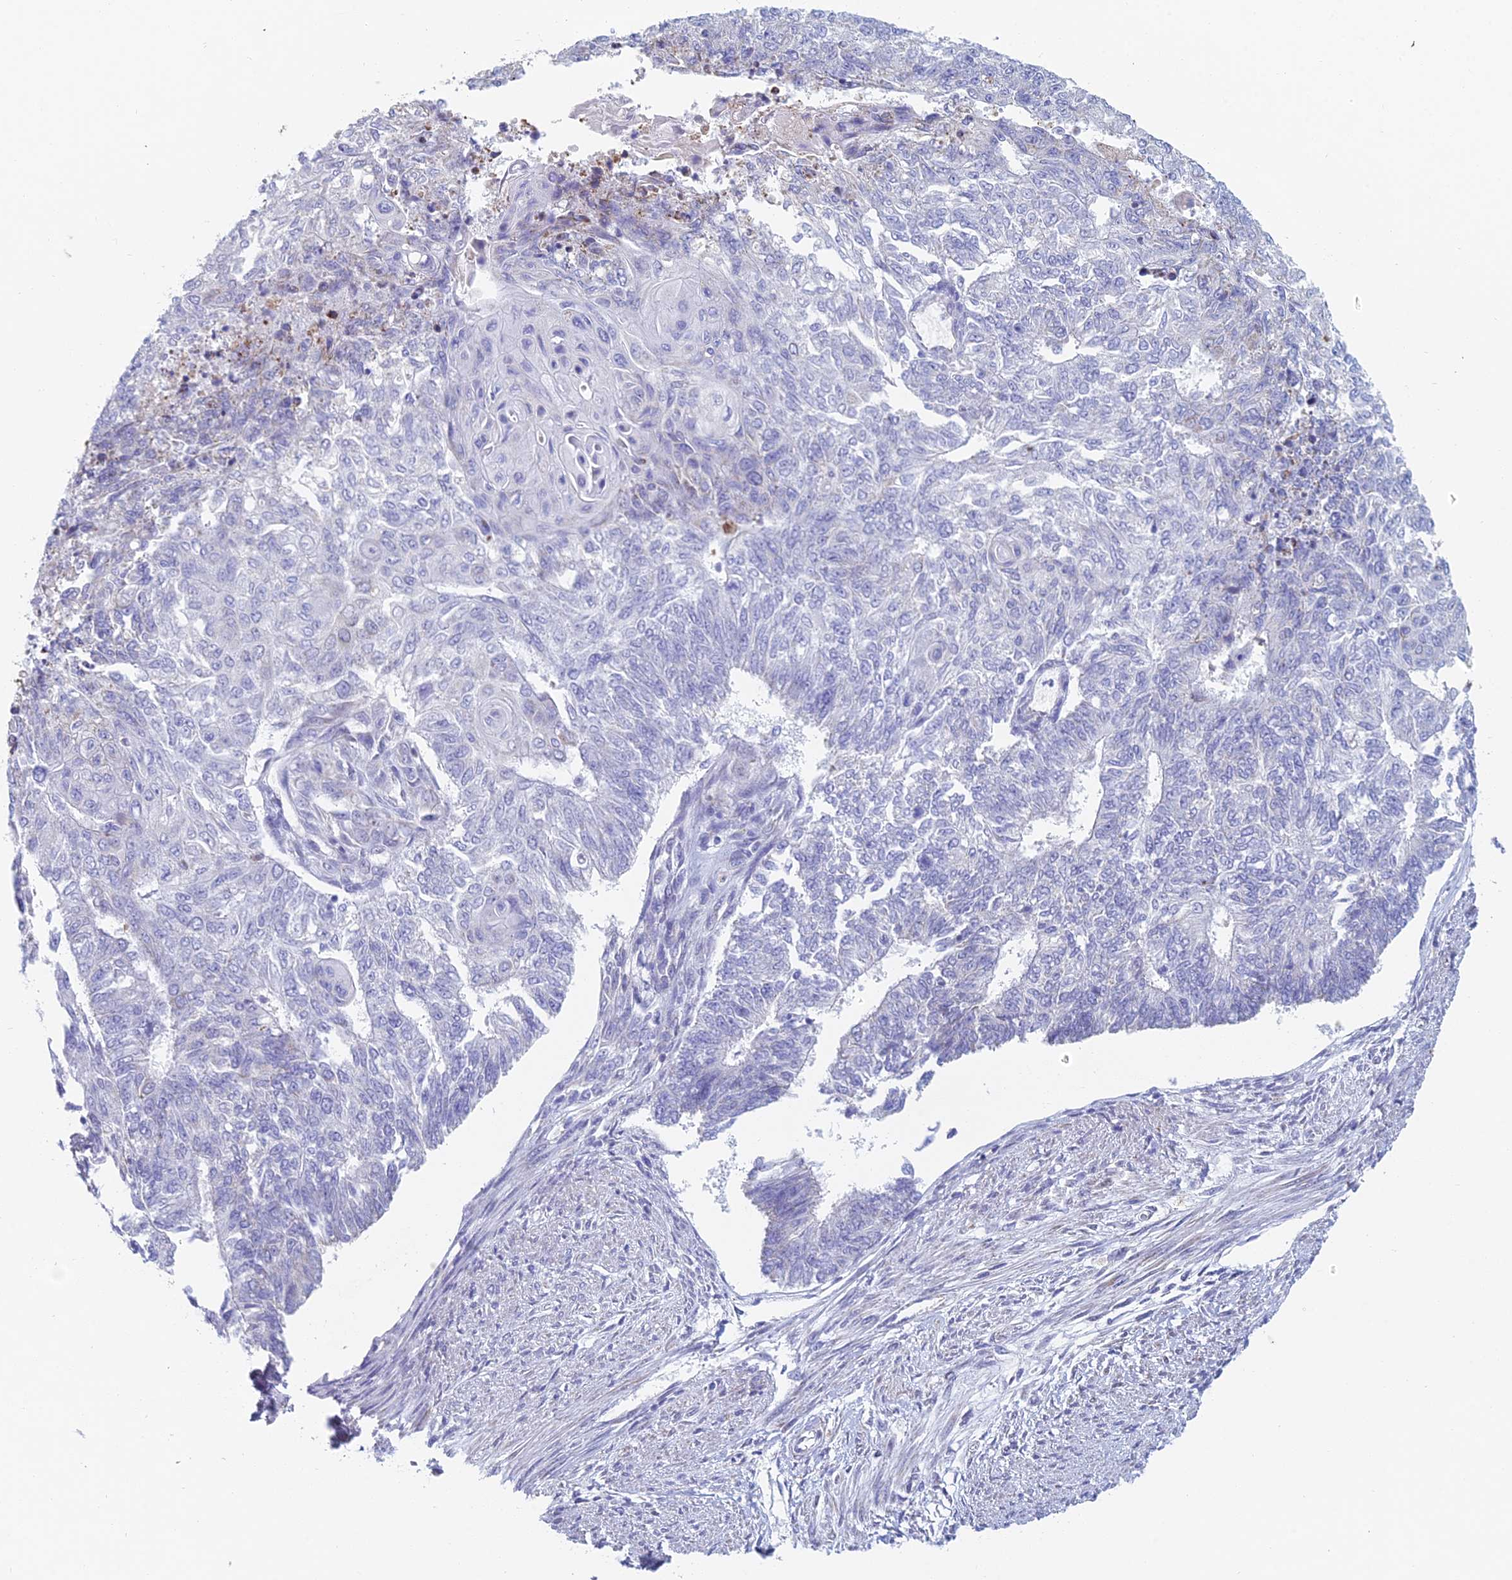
{"staining": {"intensity": "negative", "quantity": "none", "location": "none"}, "tissue": "endometrial cancer", "cell_type": "Tumor cells", "image_type": "cancer", "snomed": [{"axis": "morphology", "description": "Adenocarcinoma, NOS"}, {"axis": "topography", "description": "Endometrium"}], "caption": "IHC photomicrograph of neoplastic tissue: endometrial cancer (adenocarcinoma) stained with DAB (3,3'-diaminobenzidine) exhibits no significant protein expression in tumor cells.", "gene": "ACSM1", "patient": {"sex": "female", "age": 32}}